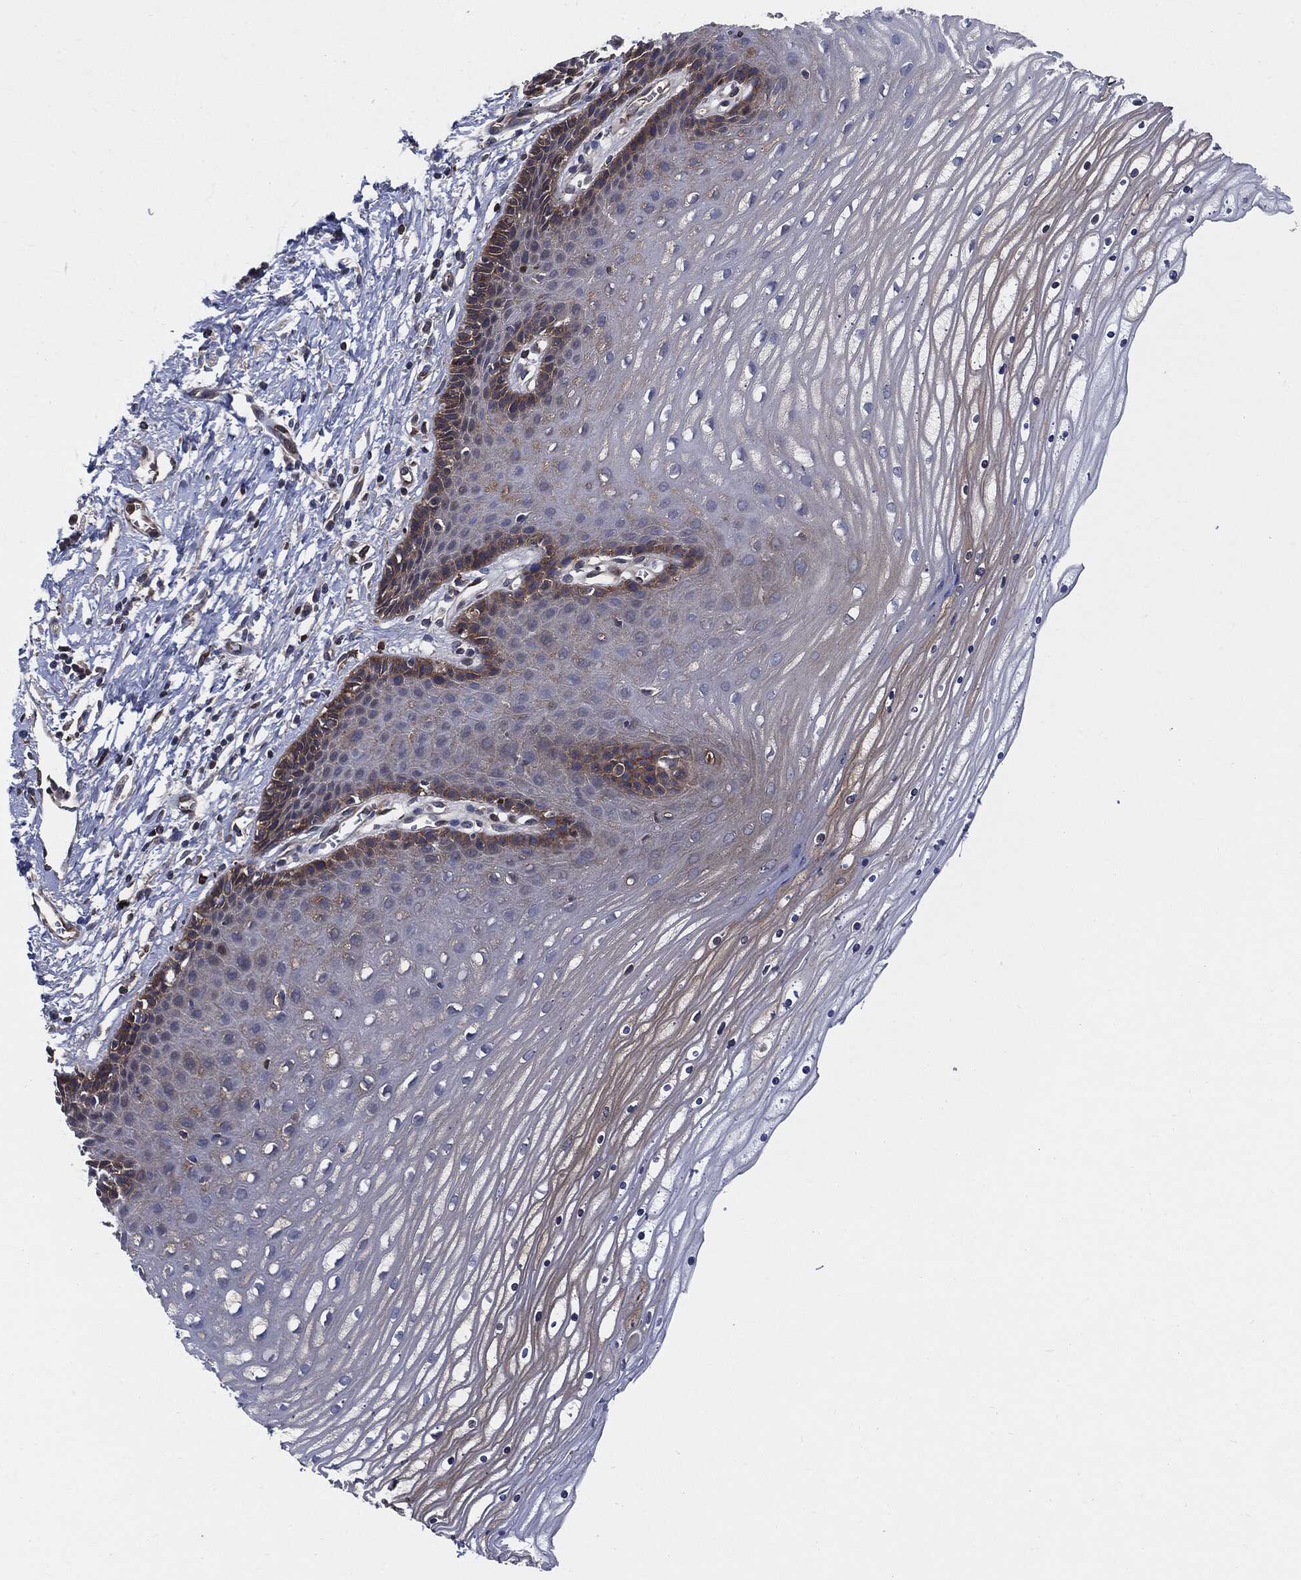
{"staining": {"intensity": "weak", "quantity": "25%-75%", "location": "cytoplasmic/membranous"}, "tissue": "cervix", "cell_type": "Glandular cells", "image_type": "normal", "snomed": [{"axis": "morphology", "description": "Normal tissue, NOS"}, {"axis": "topography", "description": "Cervix"}], "caption": "Protein expression by IHC demonstrates weak cytoplasmic/membranous expression in about 25%-75% of glandular cells in benign cervix.", "gene": "XPNPEP1", "patient": {"sex": "female", "age": 35}}